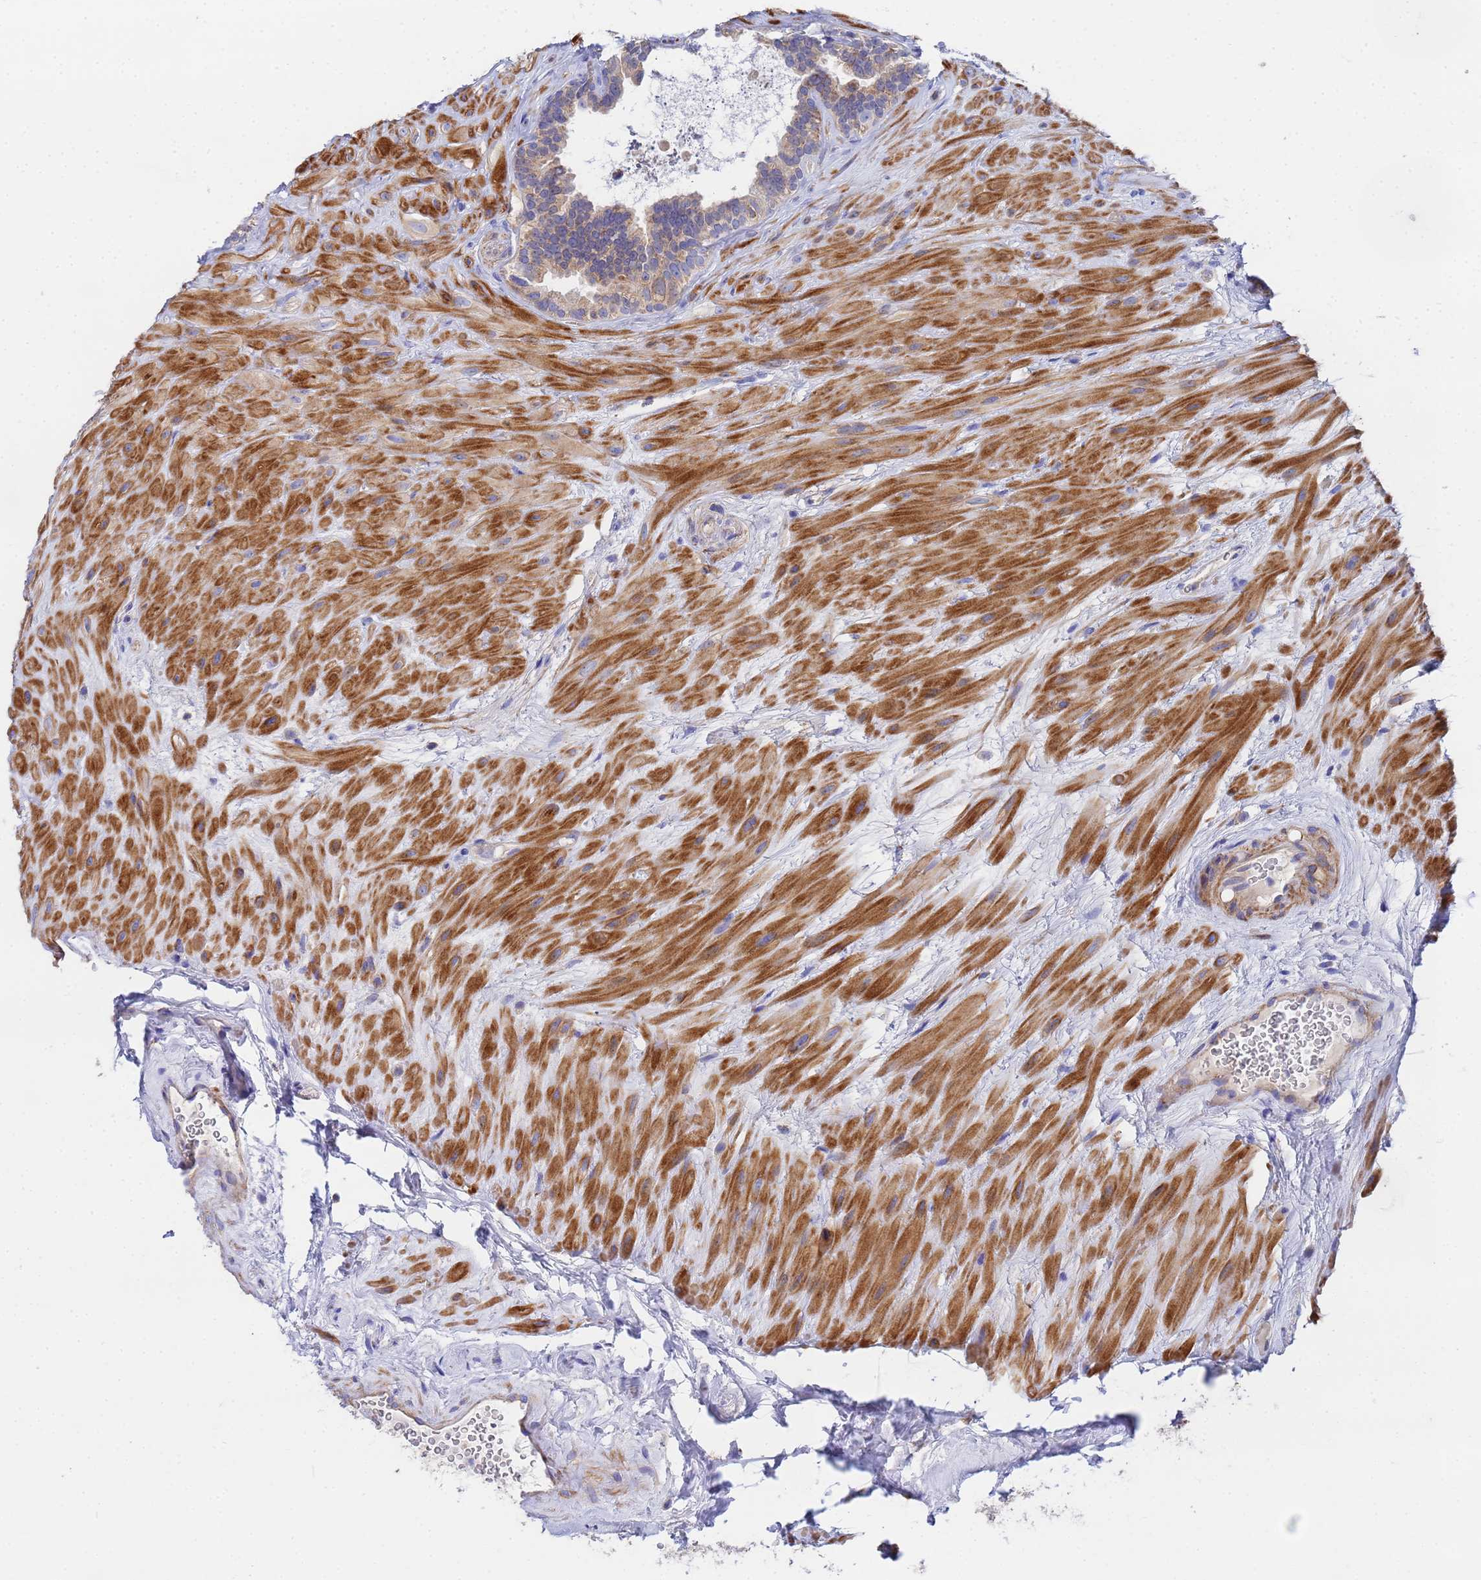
{"staining": {"intensity": "moderate", "quantity": "25%-75%", "location": "cytoplasmic/membranous"}, "tissue": "seminal vesicle", "cell_type": "Glandular cells", "image_type": "normal", "snomed": [{"axis": "morphology", "description": "Normal tissue, NOS"}, {"axis": "topography", "description": "Seminal veicle"}, {"axis": "topography", "description": "Peripheral nerve tissue"}], "caption": "The image demonstrates a brown stain indicating the presence of a protein in the cytoplasmic/membranous of glandular cells in seminal vesicle. (IHC, brightfield microscopy, high magnification).", "gene": "FAHD2A", "patient": {"sex": "male", "age": 67}}